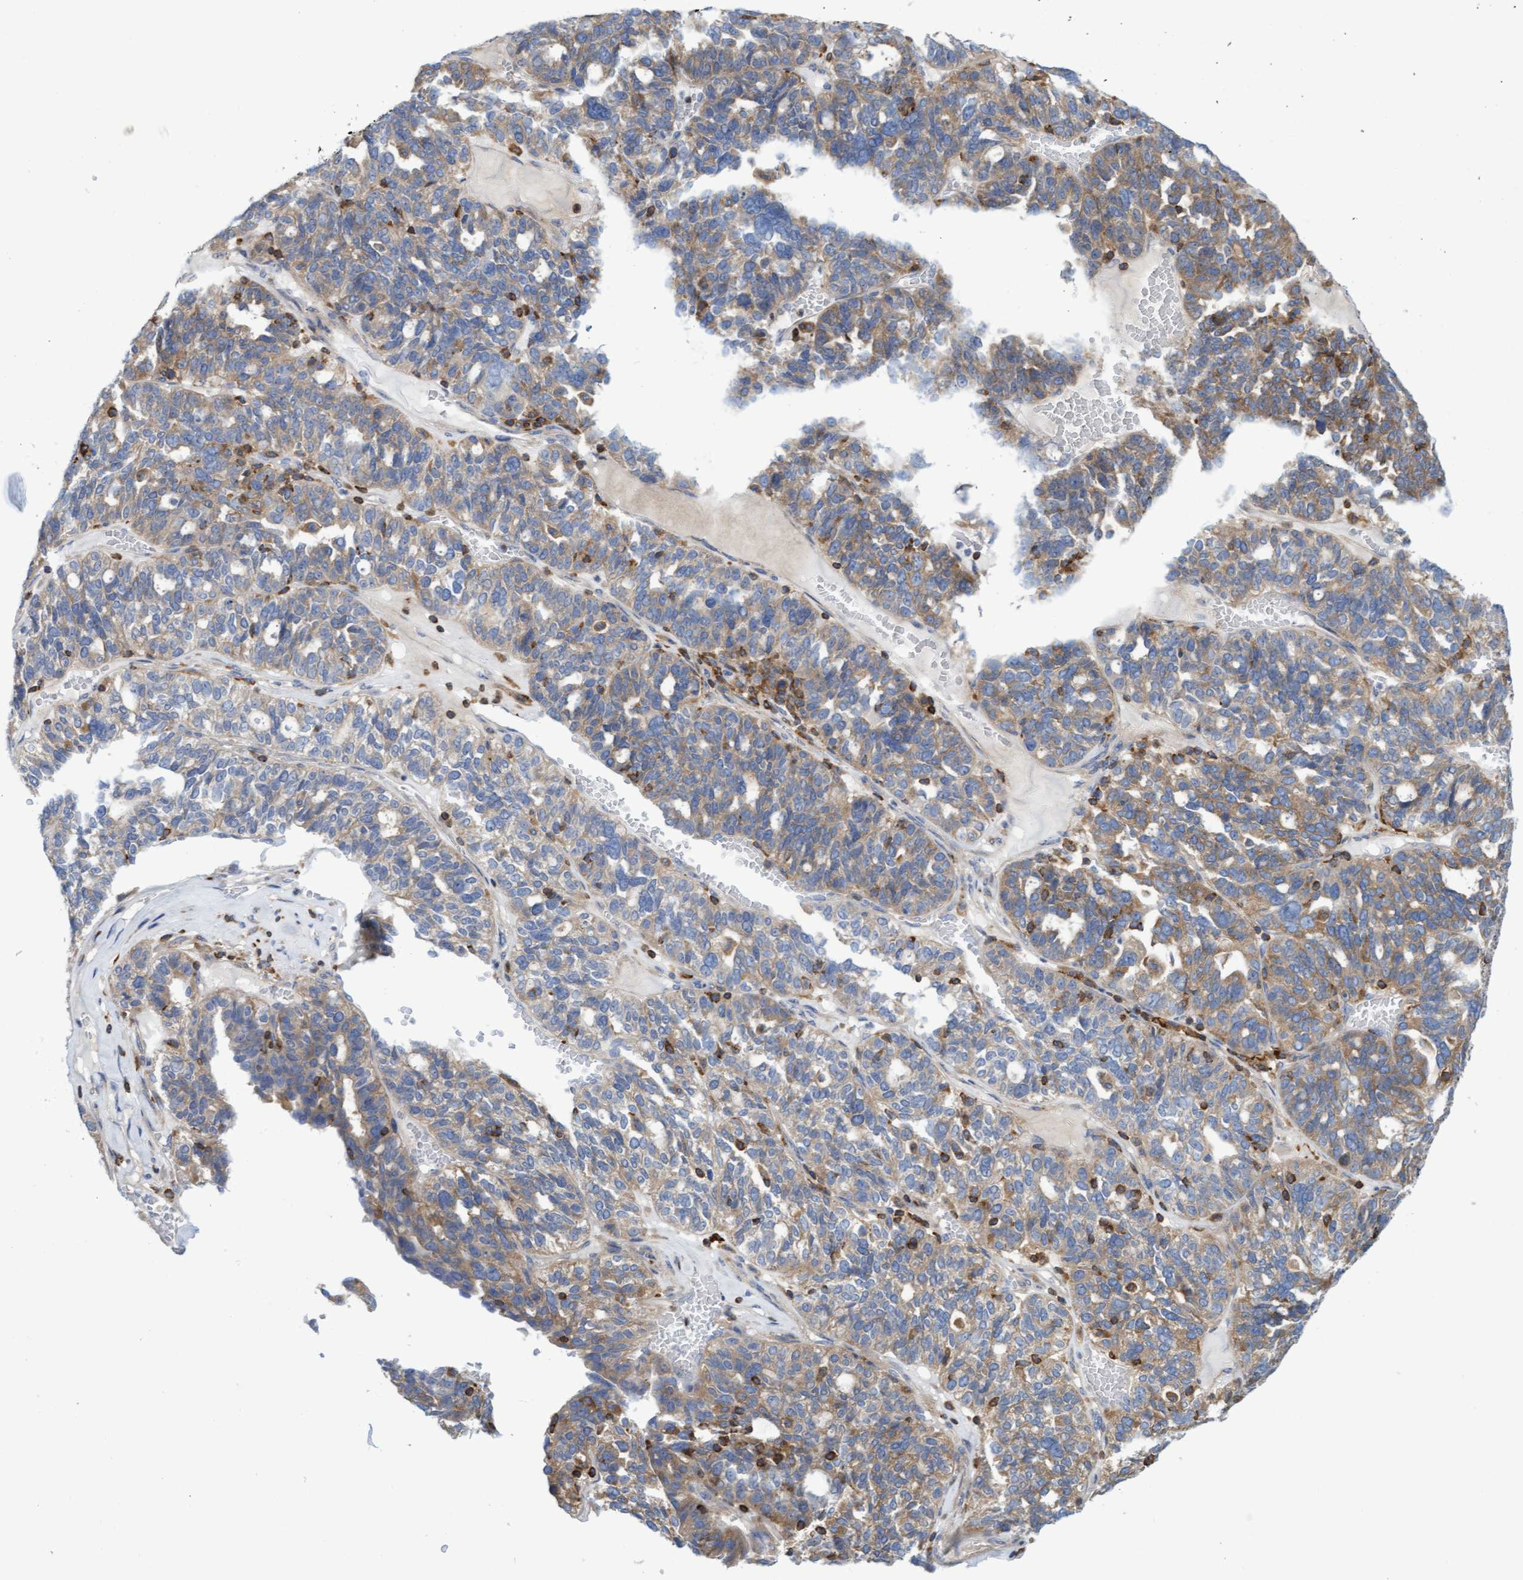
{"staining": {"intensity": "weak", "quantity": "25%-75%", "location": "cytoplasmic/membranous"}, "tissue": "ovarian cancer", "cell_type": "Tumor cells", "image_type": "cancer", "snomed": [{"axis": "morphology", "description": "Cystadenocarcinoma, serous, NOS"}, {"axis": "topography", "description": "Ovary"}], "caption": "IHC (DAB) staining of ovarian cancer (serous cystadenocarcinoma) demonstrates weak cytoplasmic/membranous protein positivity in about 25%-75% of tumor cells.", "gene": "FNBP1", "patient": {"sex": "female", "age": 59}}